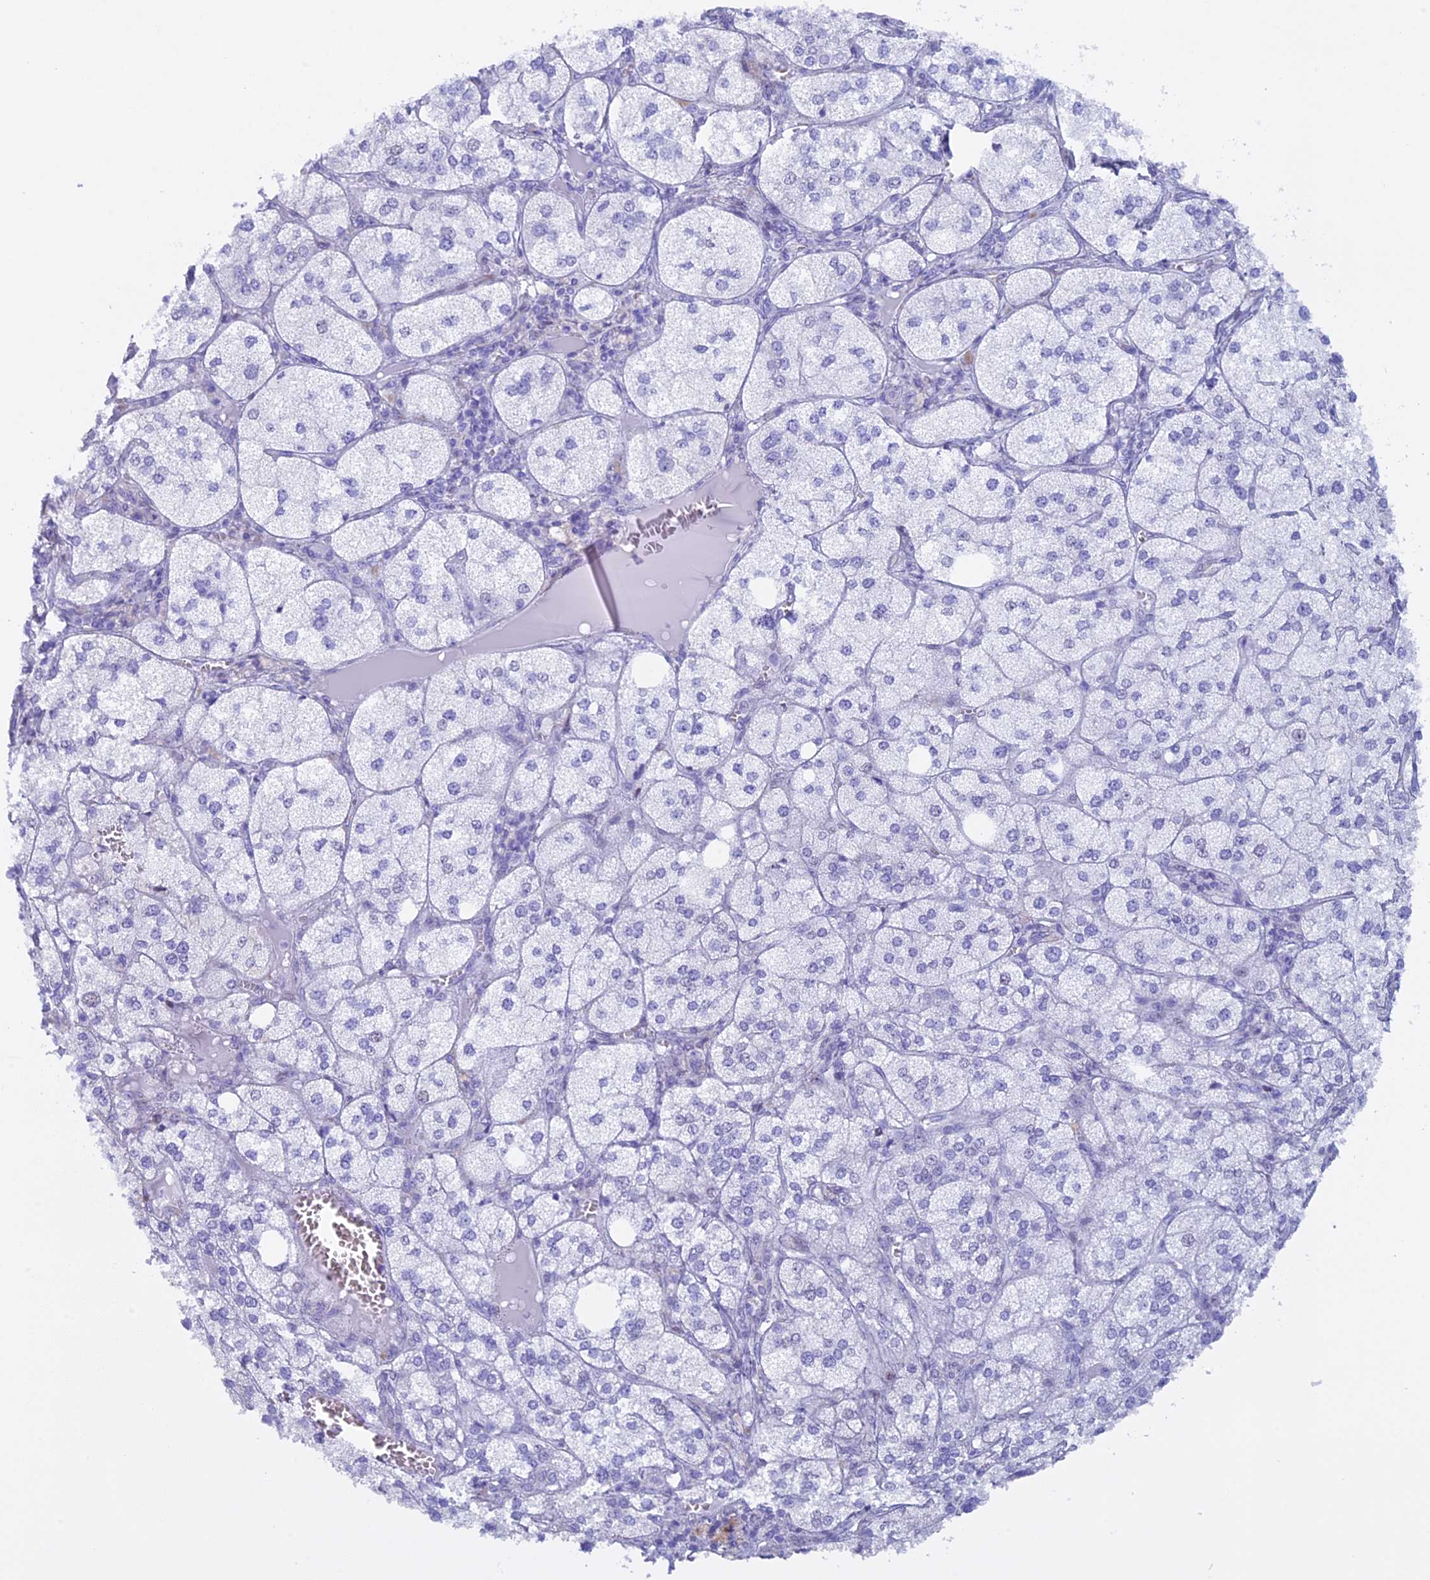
{"staining": {"intensity": "weak", "quantity": "<25%", "location": "cytoplasmic/membranous,nuclear"}, "tissue": "adrenal gland", "cell_type": "Glandular cells", "image_type": "normal", "snomed": [{"axis": "morphology", "description": "Normal tissue, NOS"}, {"axis": "topography", "description": "Adrenal gland"}], "caption": "The immunohistochemistry (IHC) histopathology image has no significant positivity in glandular cells of adrenal gland. The staining was performed using DAB to visualize the protein expression in brown, while the nuclei were stained in blue with hematoxylin (Magnification: 20x).", "gene": "KCTD21", "patient": {"sex": "female", "age": 61}}